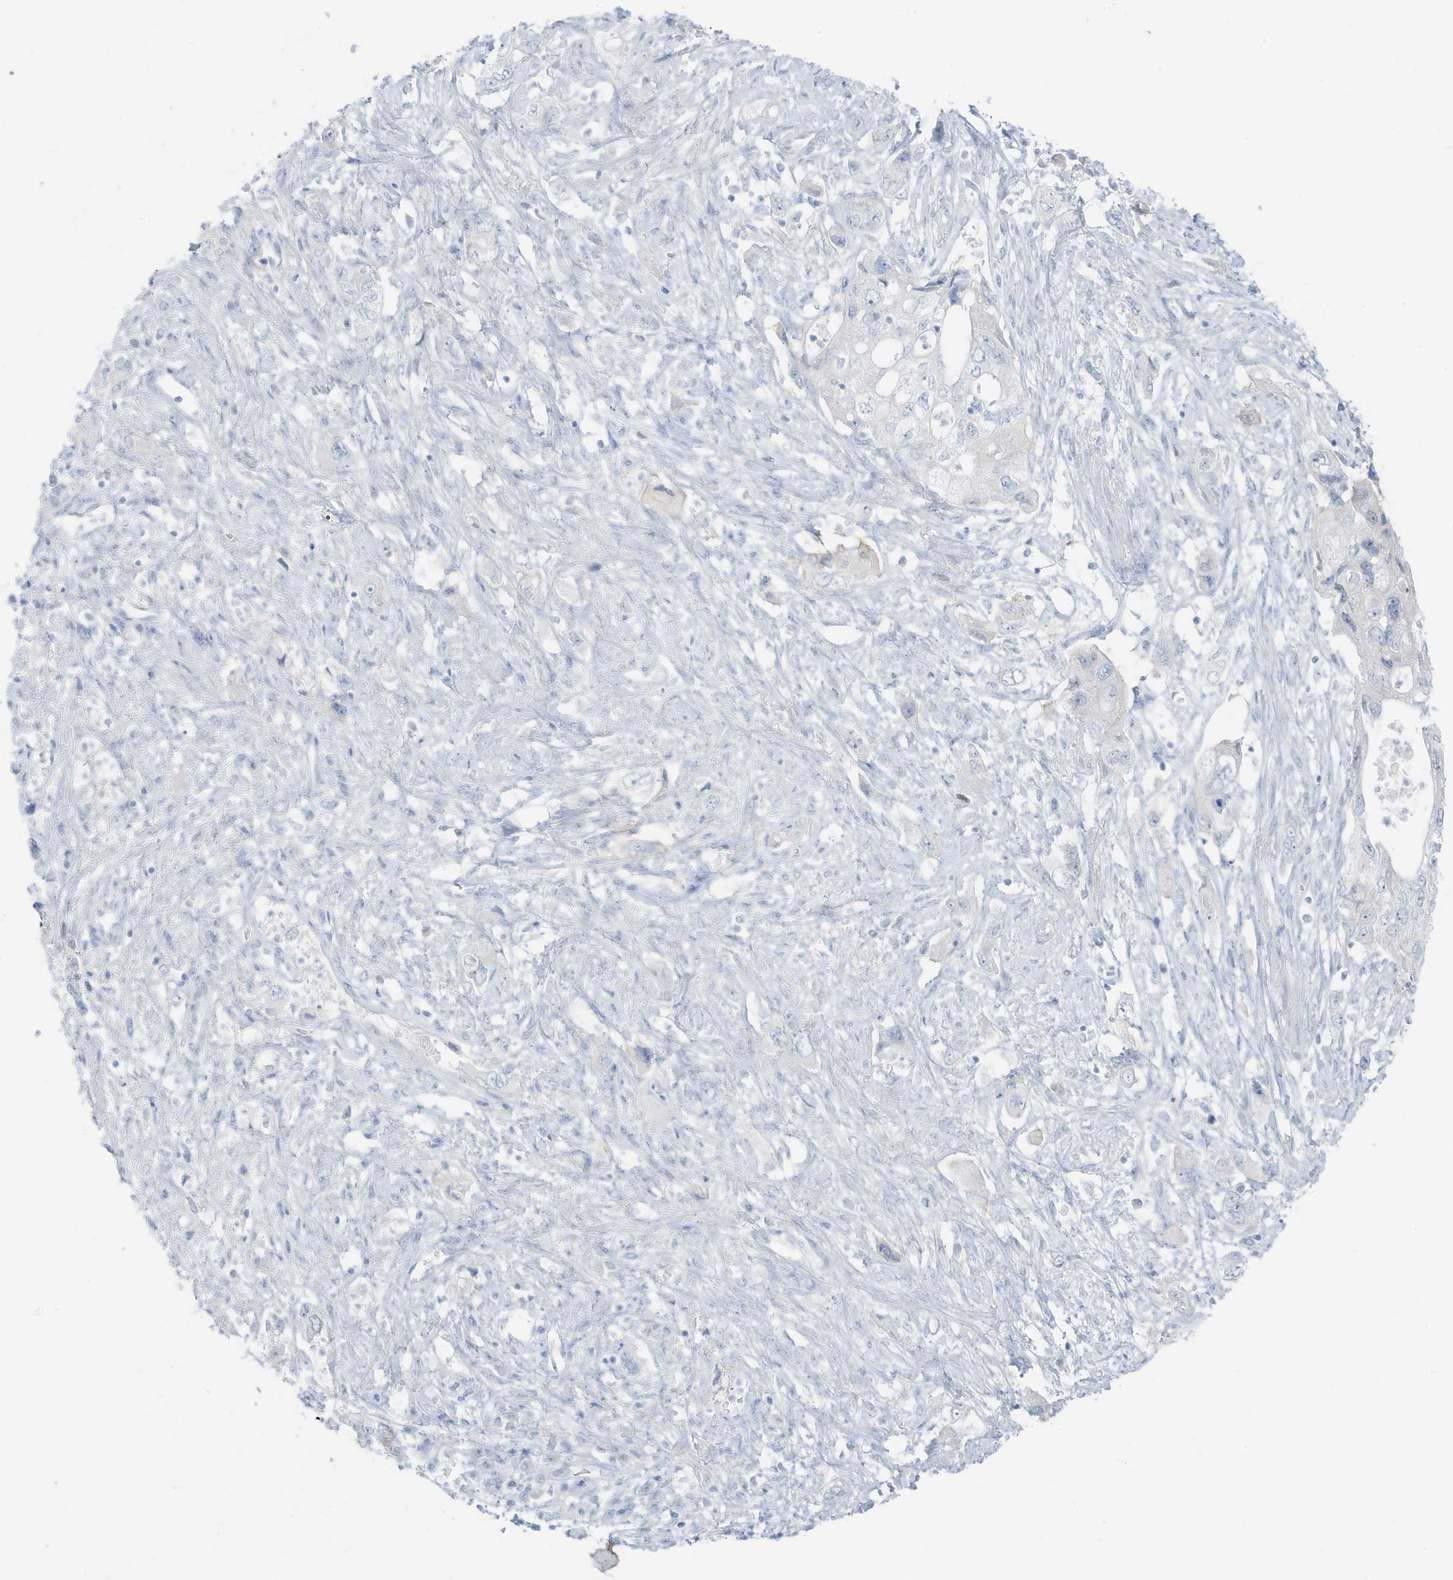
{"staining": {"intensity": "negative", "quantity": "none", "location": "none"}, "tissue": "pancreatic cancer", "cell_type": "Tumor cells", "image_type": "cancer", "snomed": [{"axis": "morphology", "description": "Adenocarcinoma, NOS"}, {"axis": "topography", "description": "Pancreas"}], "caption": "This is an immunohistochemistry histopathology image of human adenocarcinoma (pancreatic). There is no positivity in tumor cells.", "gene": "ZFP64", "patient": {"sex": "female", "age": 73}}